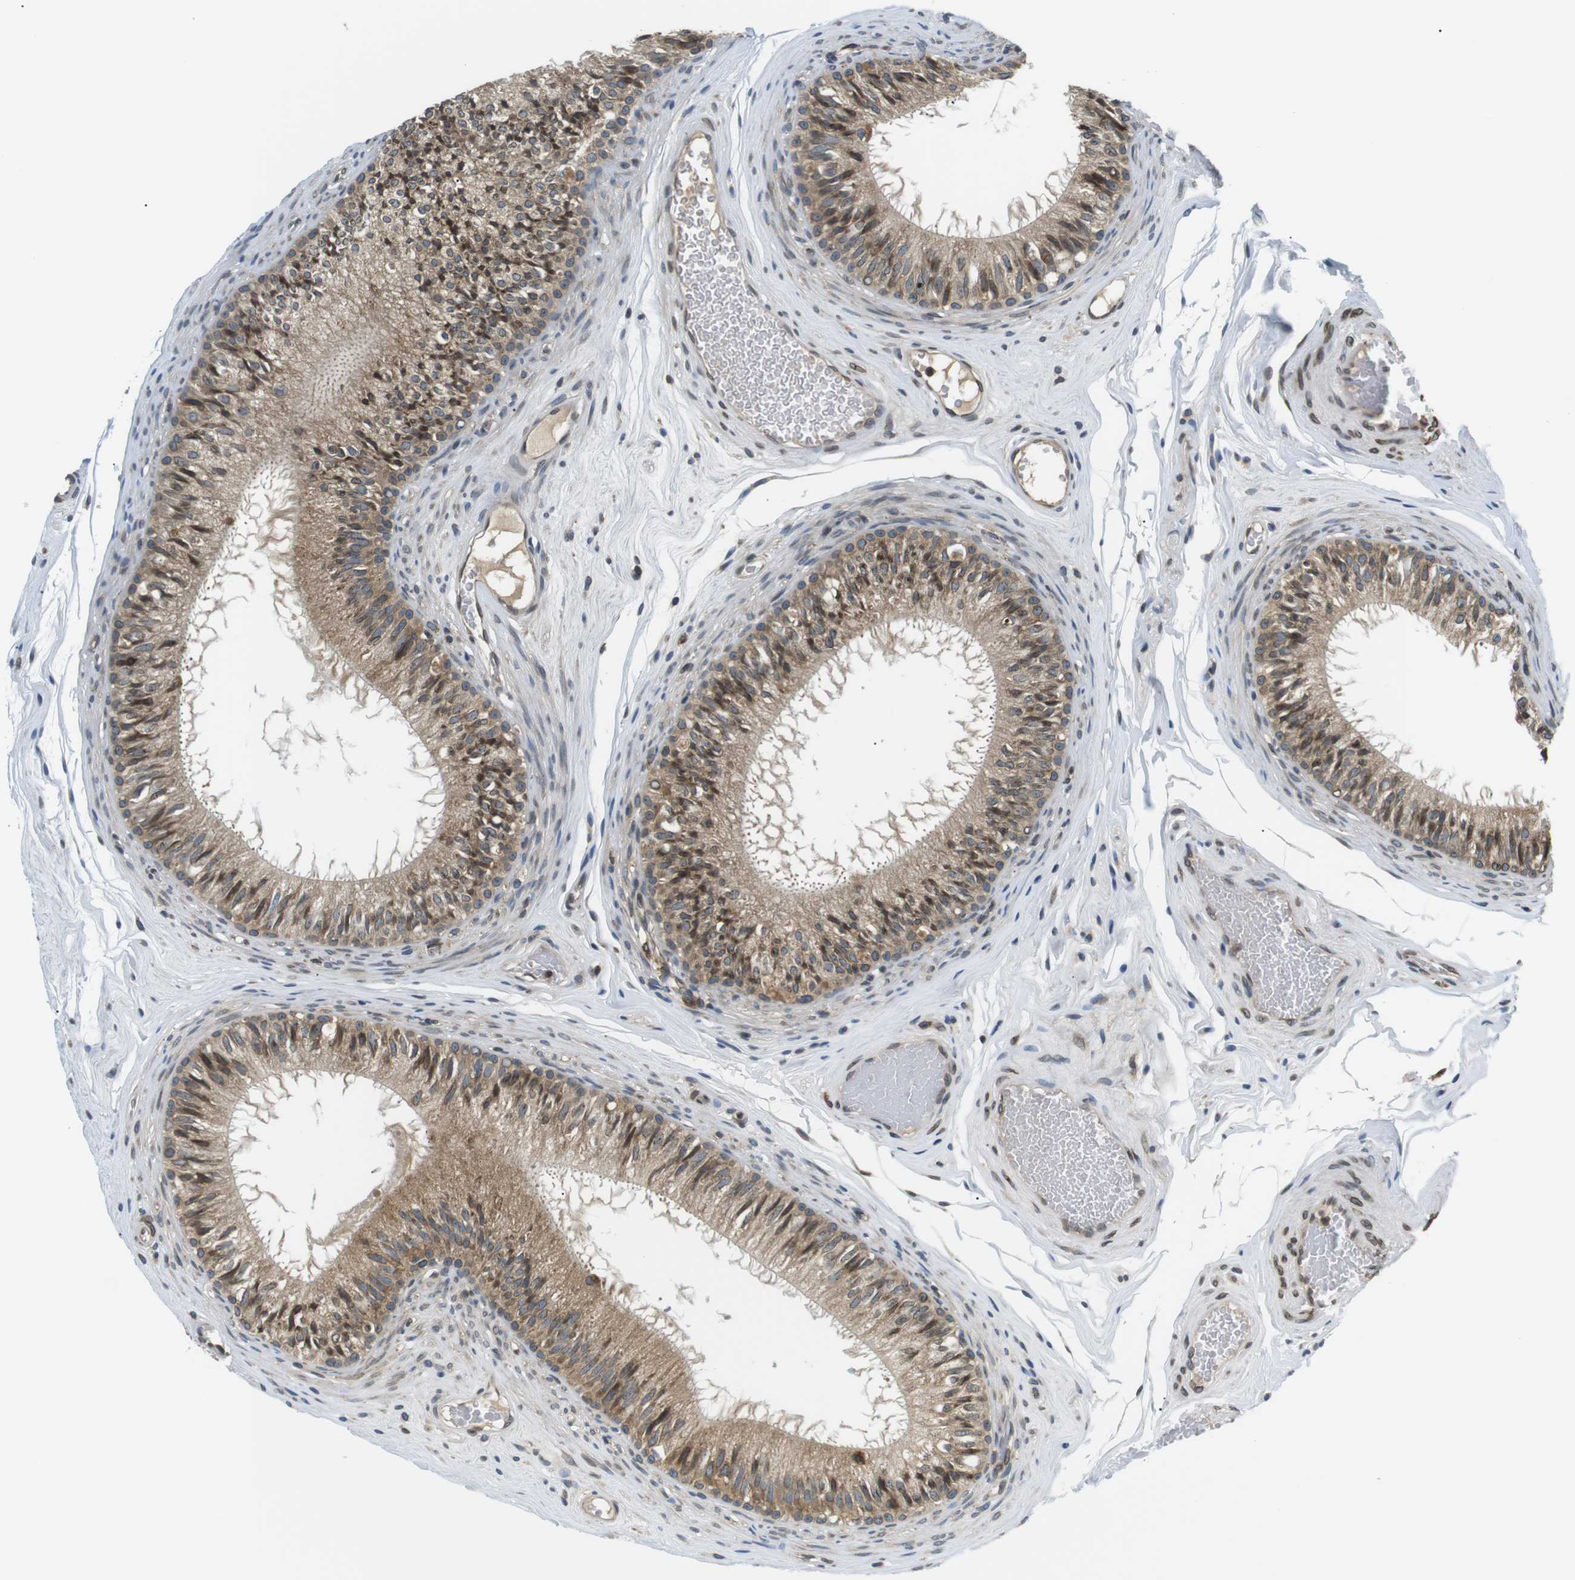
{"staining": {"intensity": "moderate", "quantity": ">75%", "location": "cytoplasmic/membranous,nuclear"}, "tissue": "epididymis", "cell_type": "Glandular cells", "image_type": "normal", "snomed": [{"axis": "morphology", "description": "Normal tissue, NOS"}, {"axis": "topography", "description": "Testis"}, {"axis": "topography", "description": "Epididymis"}], "caption": "Glandular cells demonstrate moderate cytoplasmic/membranous,nuclear expression in about >75% of cells in benign epididymis.", "gene": "TMX4", "patient": {"sex": "male", "age": 36}}